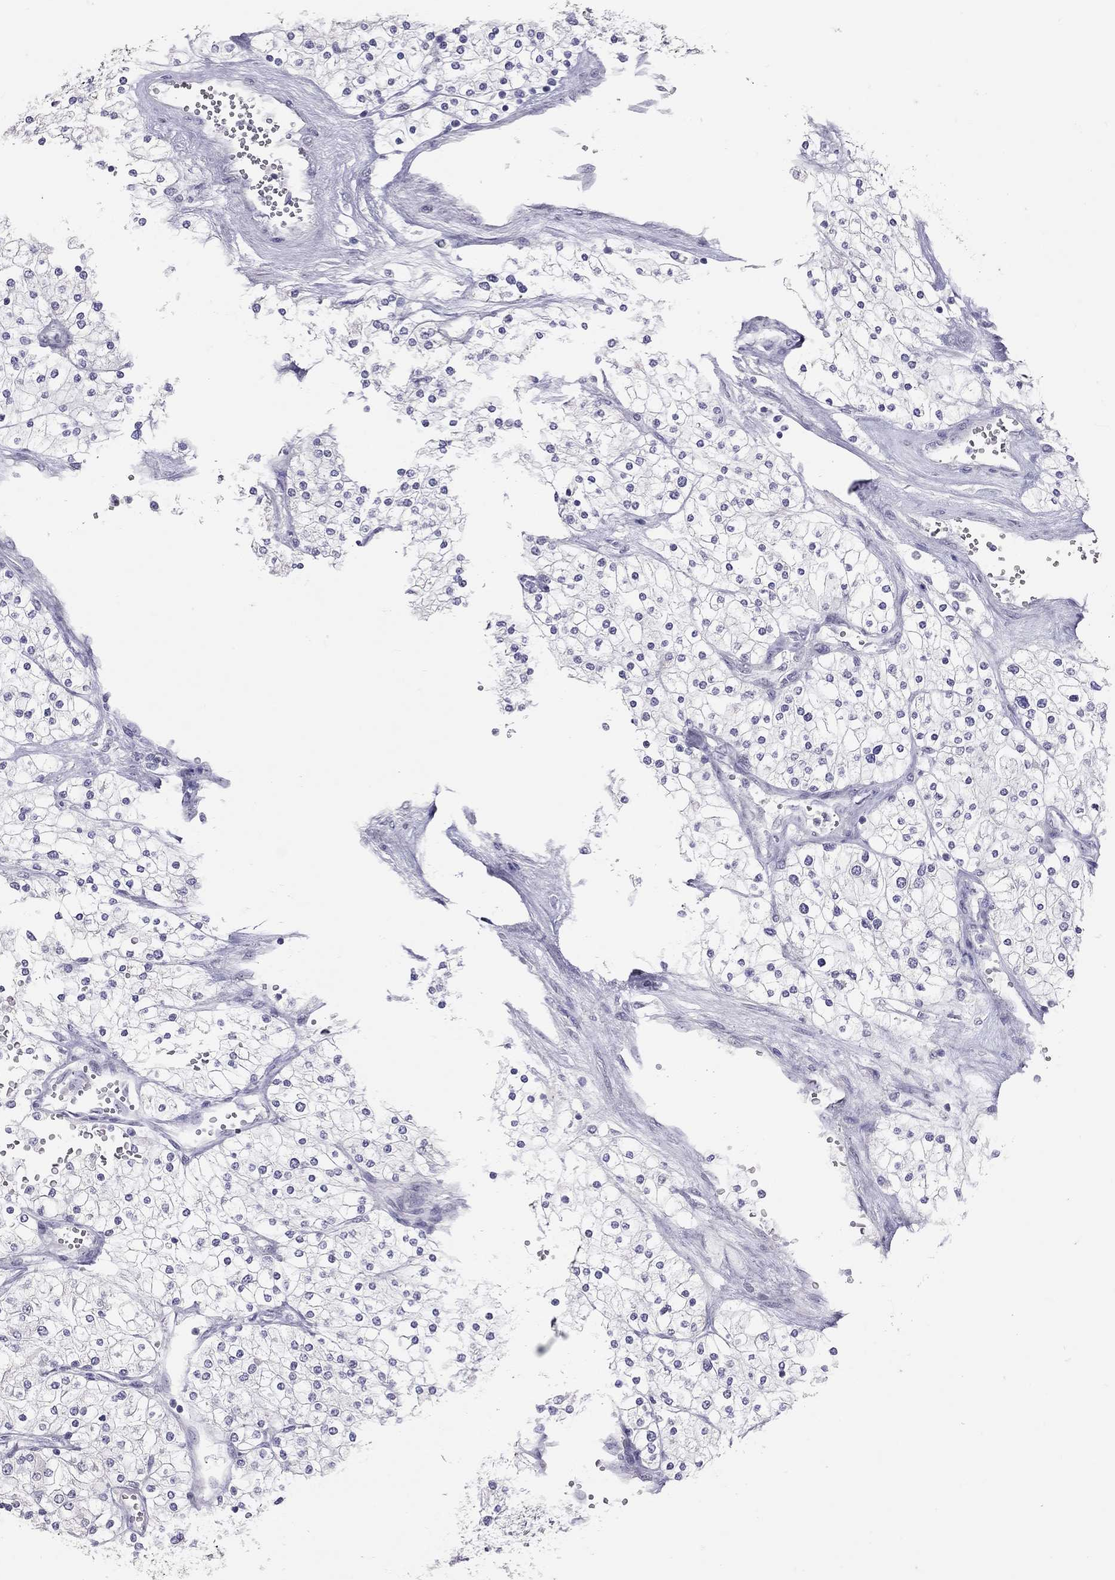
{"staining": {"intensity": "negative", "quantity": "none", "location": "none"}, "tissue": "renal cancer", "cell_type": "Tumor cells", "image_type": "cancer", "snomed": [{"axis": "morphology", "description": "Adenocarcinoma, NOS"}, {"axis": "topography", "description": "Kidney"}], "caption": "High magnification brightfield microscopy of renal cancer (adenocarcinoma) stained with DAB (brown) and counterstained with hematoxylin (blue): tumor cells show no significant expression.", "gene": "MUC16", "patient": {"sex": "male", "age": 80}}